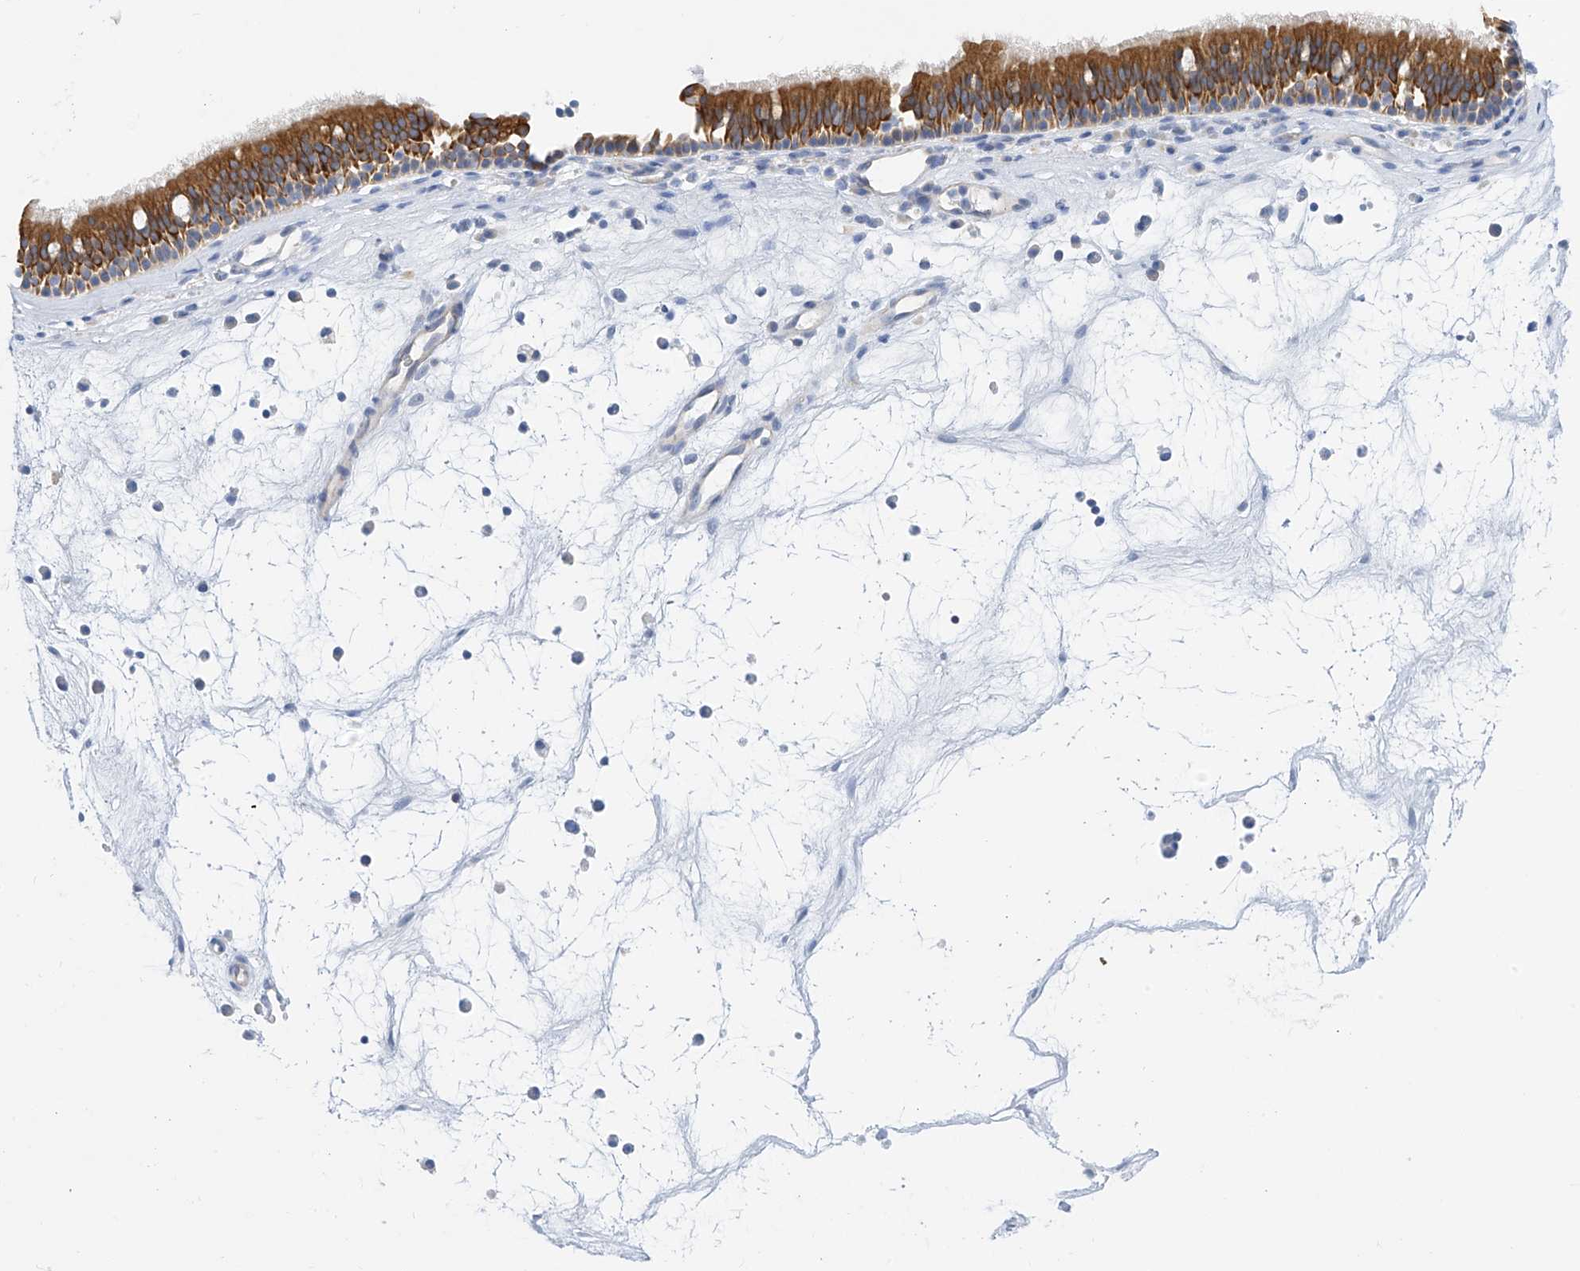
{"staining": {"intensity": "strong", "quantity": ">75%", "location": "cytoplasmic/membranous"}, "tissue": "nasopharynx", "cell_type": "Respiratory epithelial cells", "image_type": "normal", "snomed": [{"axis": "morphology", "description": "Normal tissue, NOS"}, {"axis": "morphology", "description": "Inflammation, NOS"}, {"axis": "morphology", "description": "Malignant melanoma, Metastatic site"}, {"axis": "topography", "description": "Nasopharynx"}], "caption": "Immunohistochemistry histopathology image of unremarkable nasopharynx: human nasopharynx stained using IHC shows high levels of strong protein expression localized specifically in the cytoplasmic/membranous of respiratory epithelial cells, appearing as a cytoplasmic/membranous brown color.", "gene": "PIK3C2B", "patient": {"sex": "male", "age": 70}}